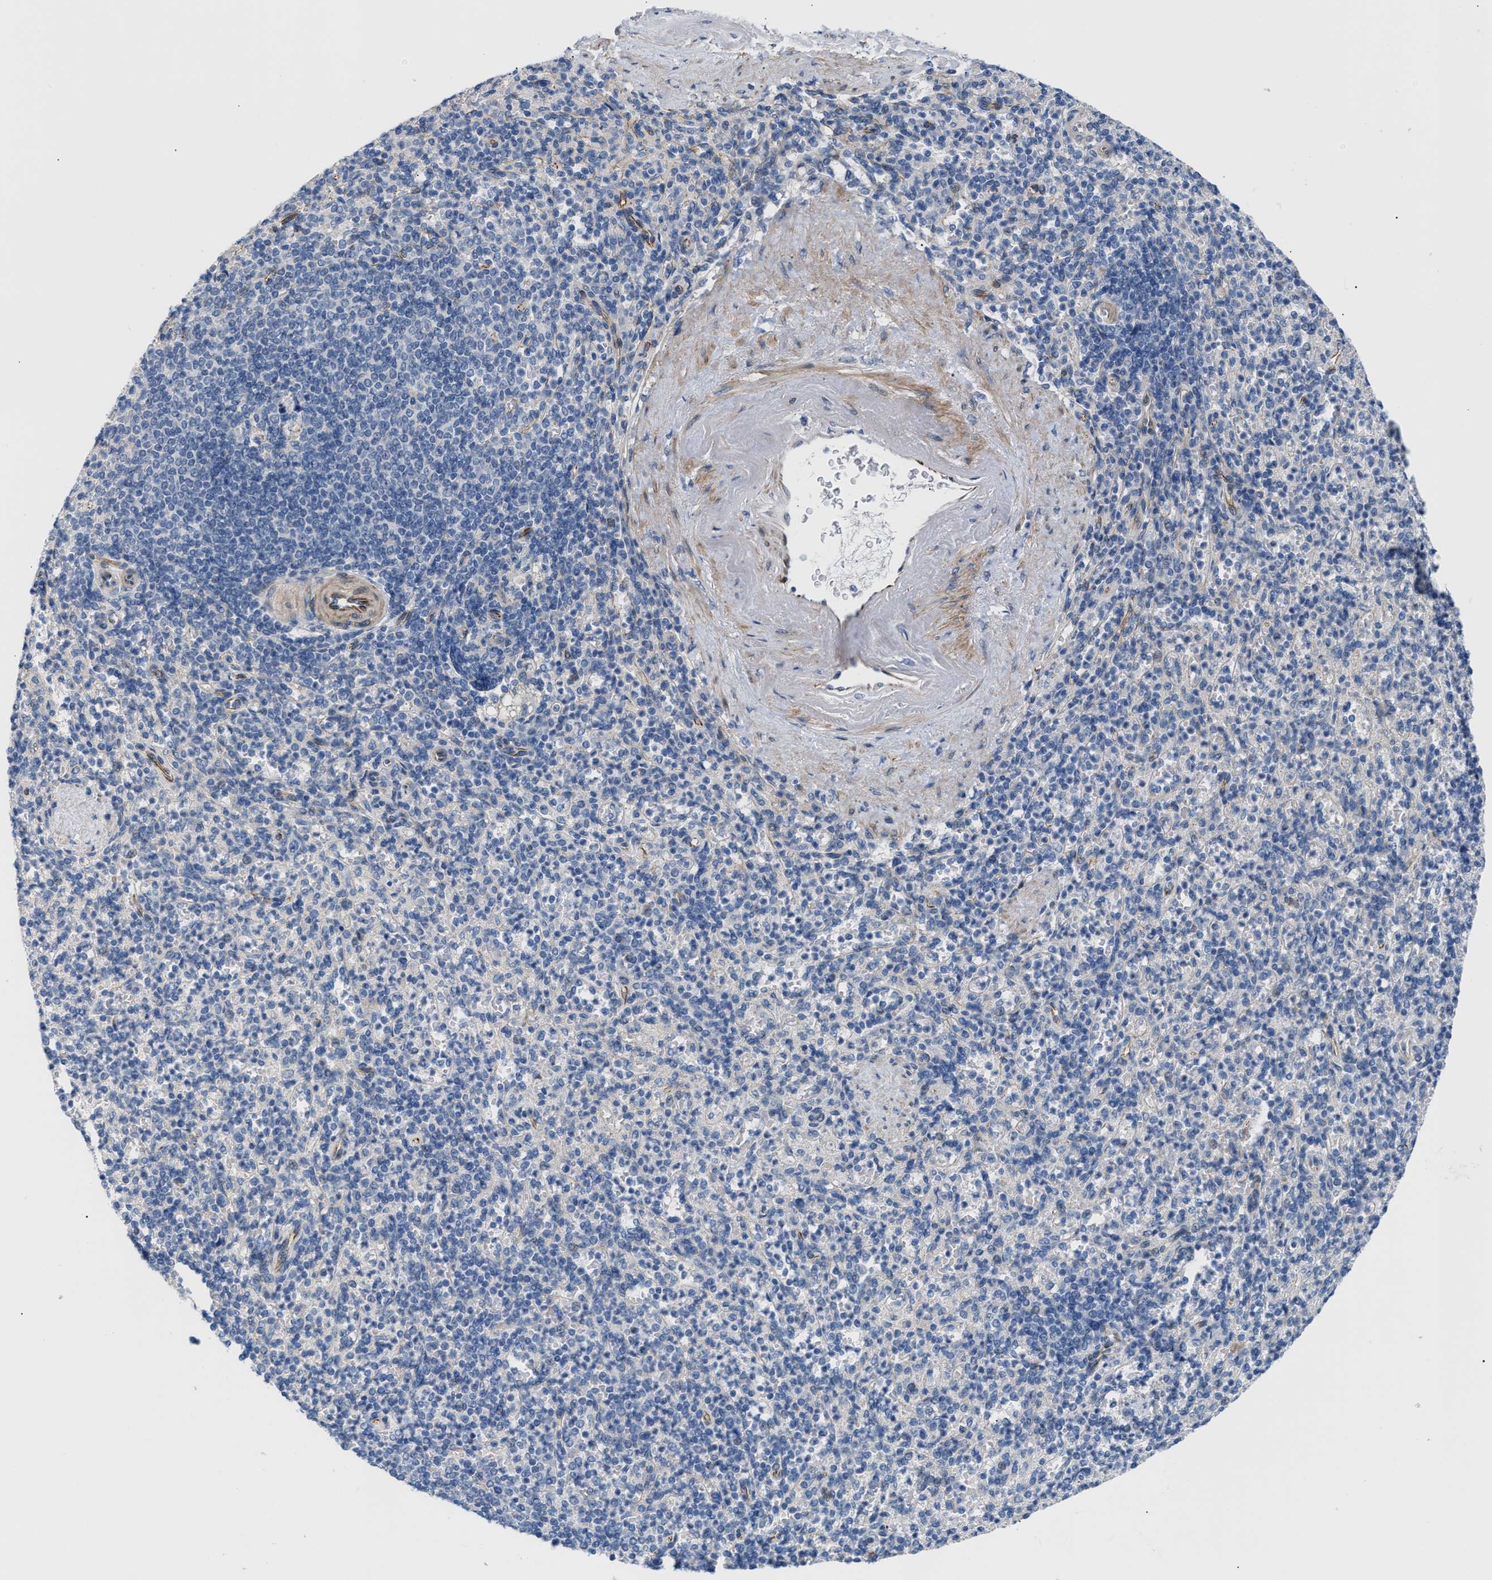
{"staining": {"intensity": "negative", "quantity": "none", "location": "none"}, "tissue": "spleen", "cell_type": "Cells in red pulp", "image_type": "normal", "snomed": [{"axis": "morphology", "description": "Normal tissue, NOS"}, {"axis": "topography", "description": "Spleen"}], "caption": "Immunohistochemistry micrograph of normal spleen stained for a protein (brown), which exhibits no positivity in cells in red pulp. Nuclei are stained in blue.", "gene": "TFPI", "patient": {"sex": "female", "age": 74}}